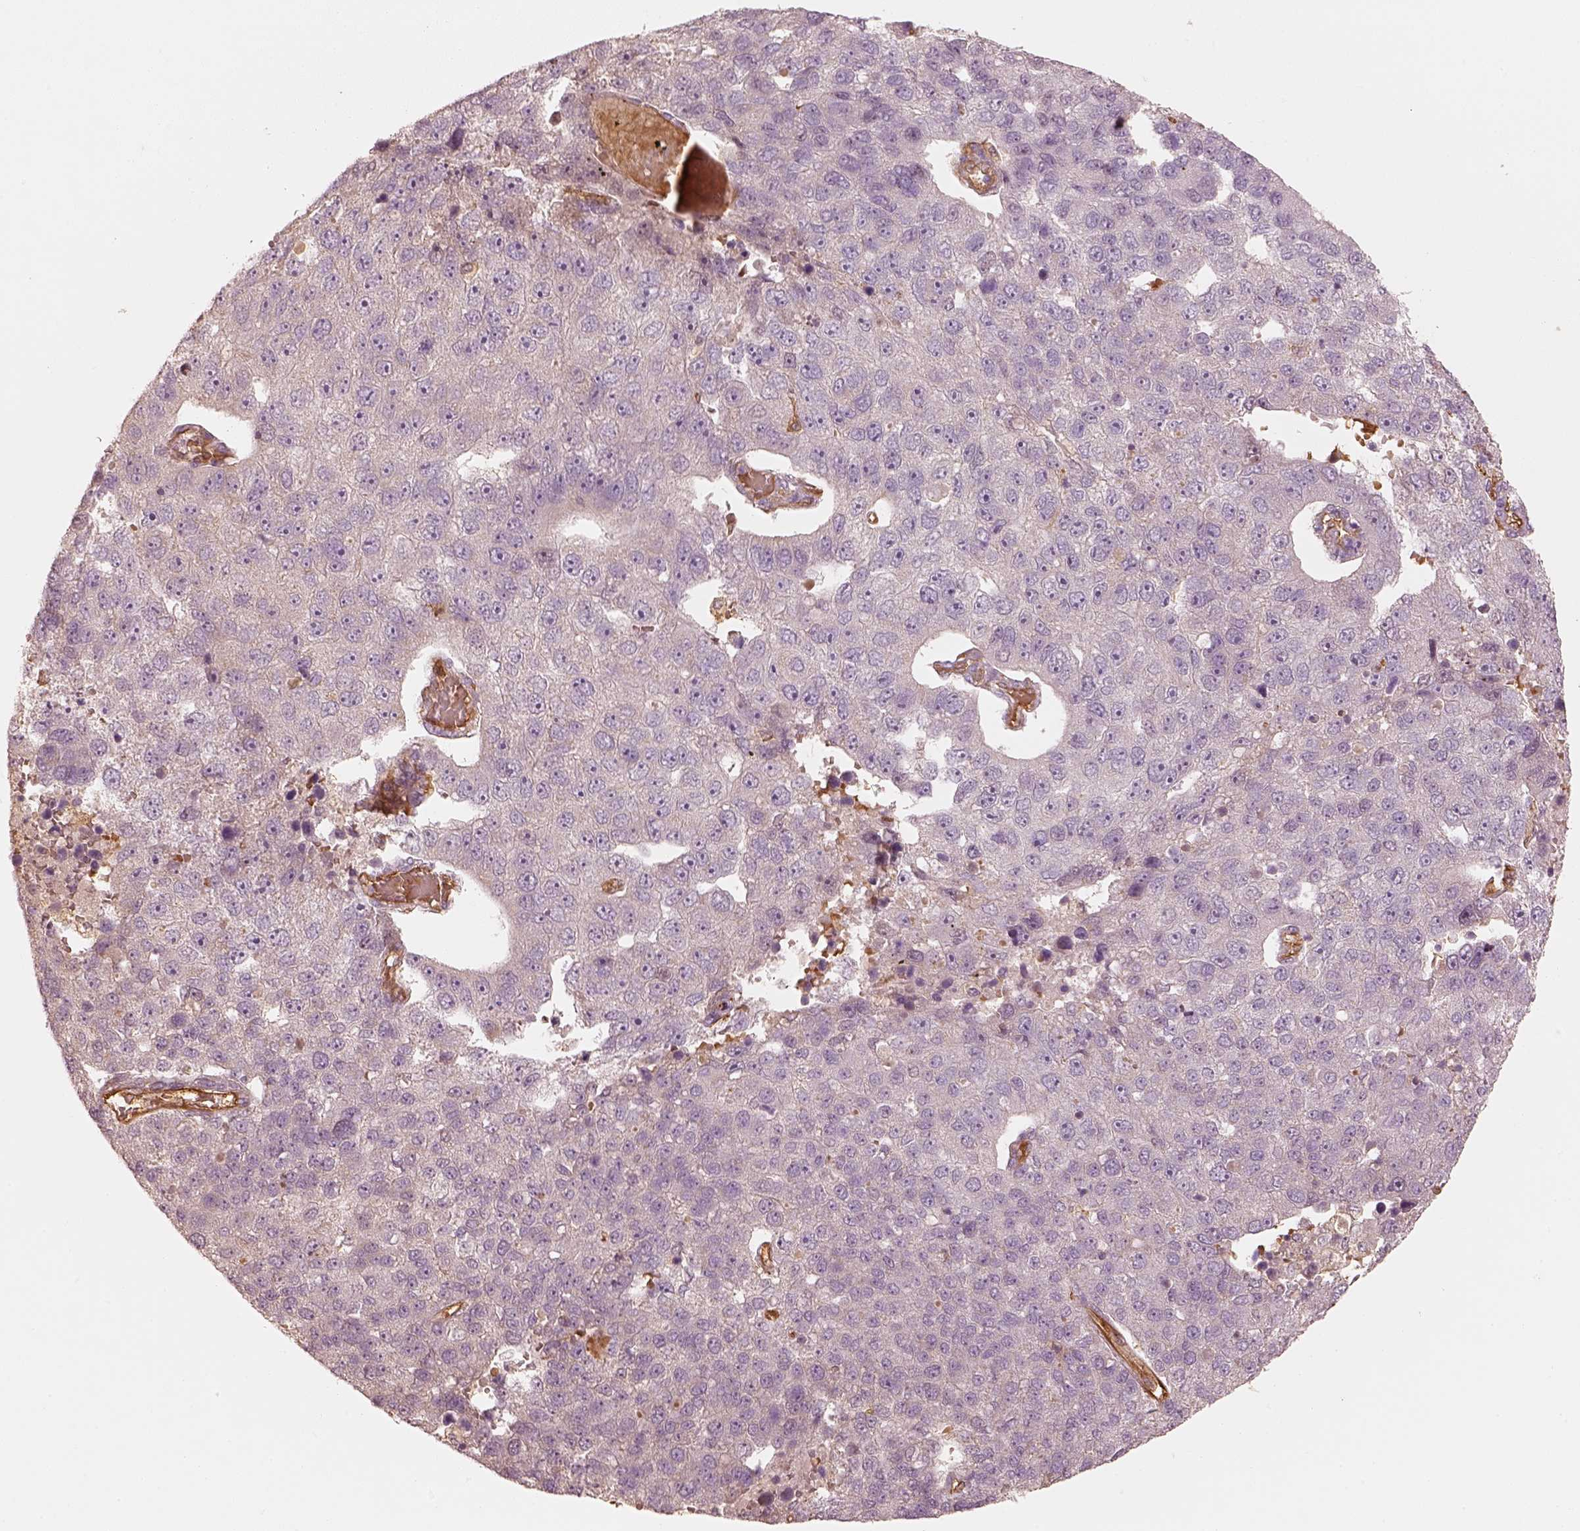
{"staining": {"intensity": "negative", "quantity": "none", "location": "none"}, "tissue": "pancreatic cancer", "cell_type": "Tumor cells", "image_type": "cancer", "snomed": [{"axis": "morphology", "description": "Adenocarcinoma, NOS"}, {"axis": "topography", "description": "Pancreas"}], "caption": "Tumor cells show no significant positivity in adenocarcinoma (pancreatic).", "gene": "FSCN1", "patient": {"sex": "female", "age": 61}}